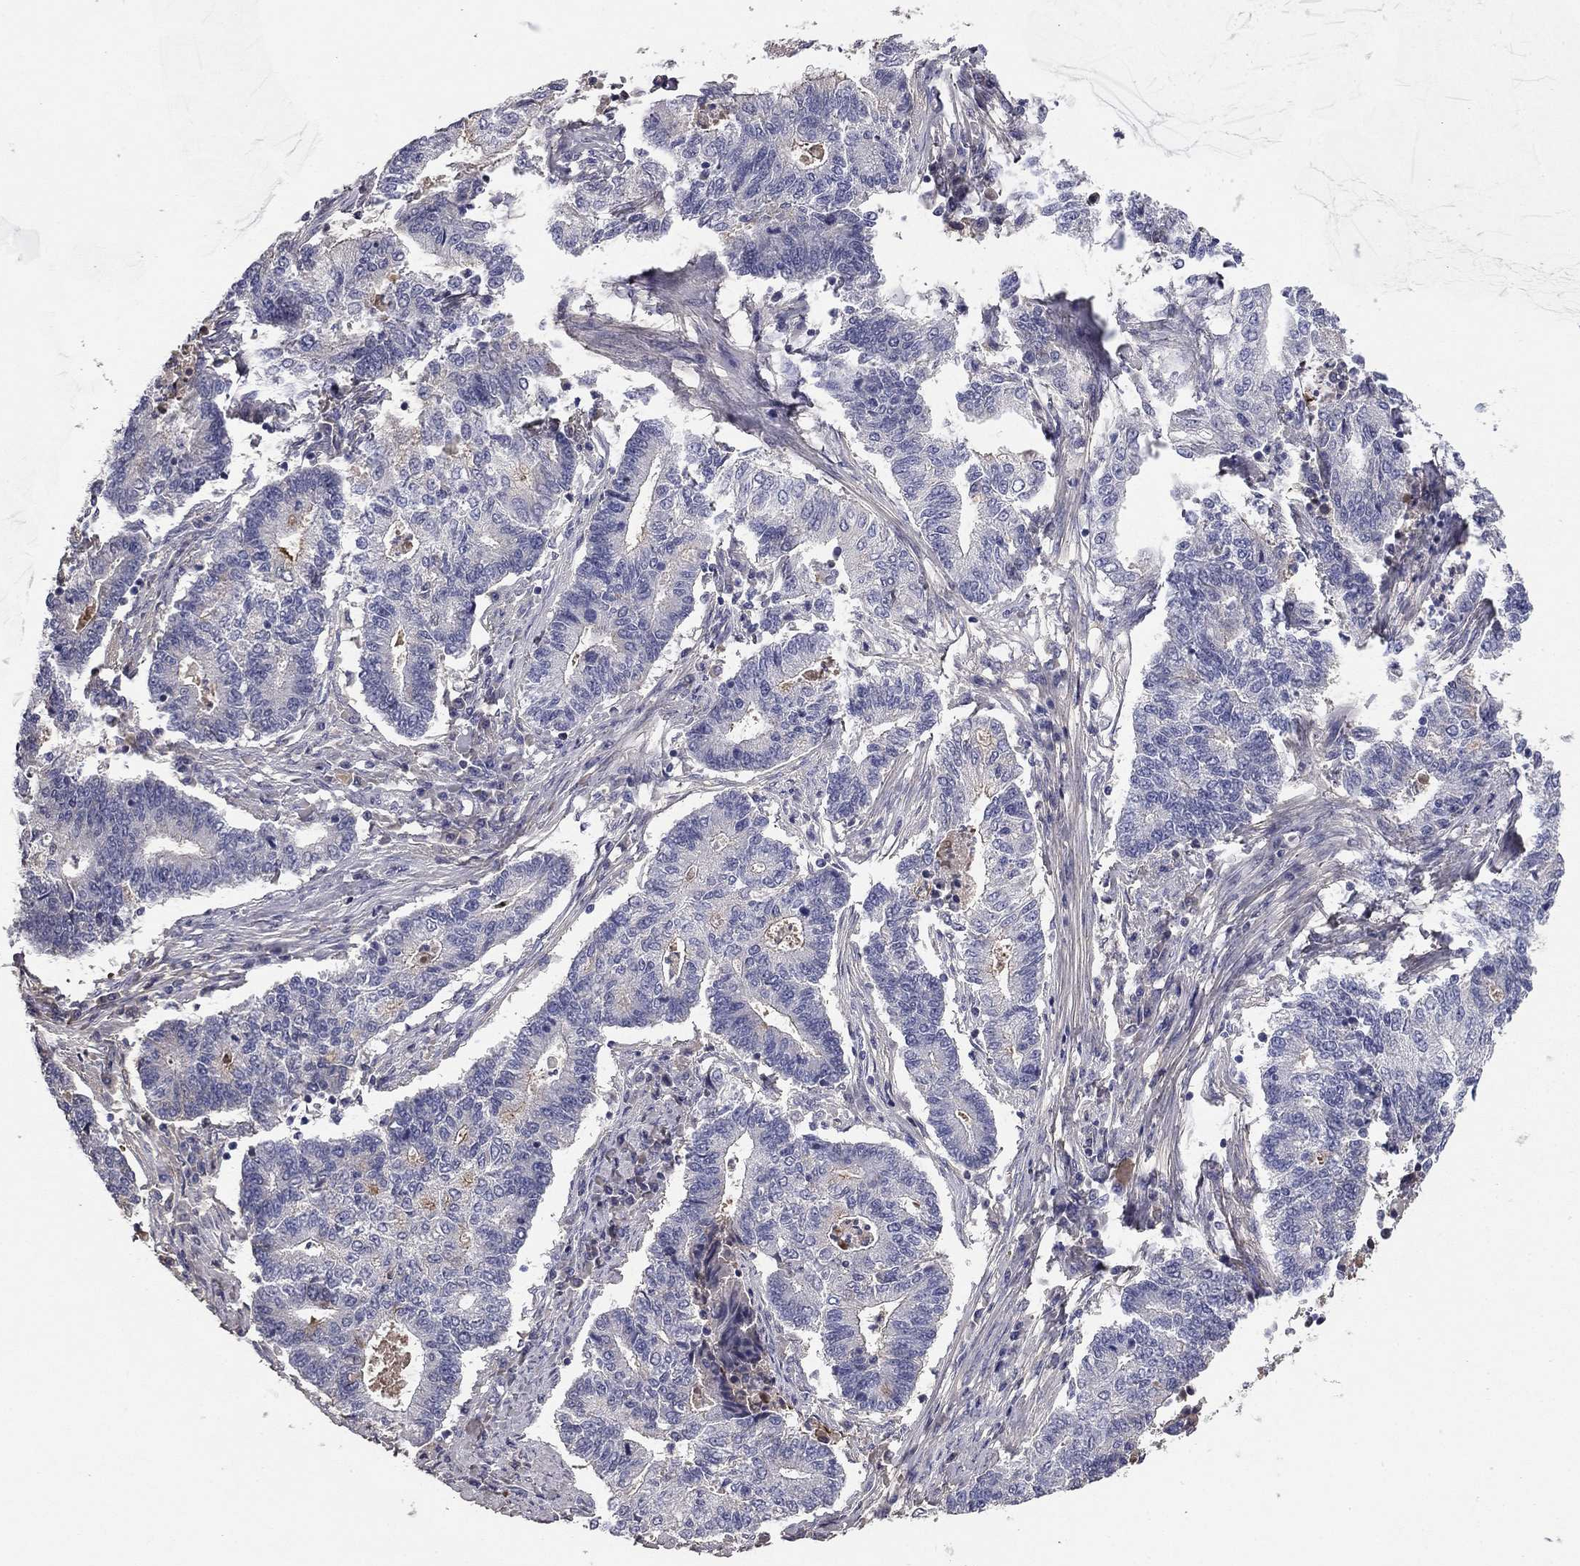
{"staining": {"intensity": "negative", "quantity": "none", "location": "none"}, "tissue": "endometrial cancer", "cell_type": "Tumor cells", "image_type": "cancer", "snomed": [{"axis": "morphology", "description": "Adenocarcinoma, NOS"}, {"axis": "topography", "description": "Uterus"}, {"axis": "topography", "description": "Endometrium"}], "caption": "A micrograph of human adenocarcinoma (endometrial) is negative for staining in tumor cells. (DAB immunohistochemistry with hematoxylin counter stain).", "gene": "COL2A1", "patient": {"sex": "female", "age": 54}}